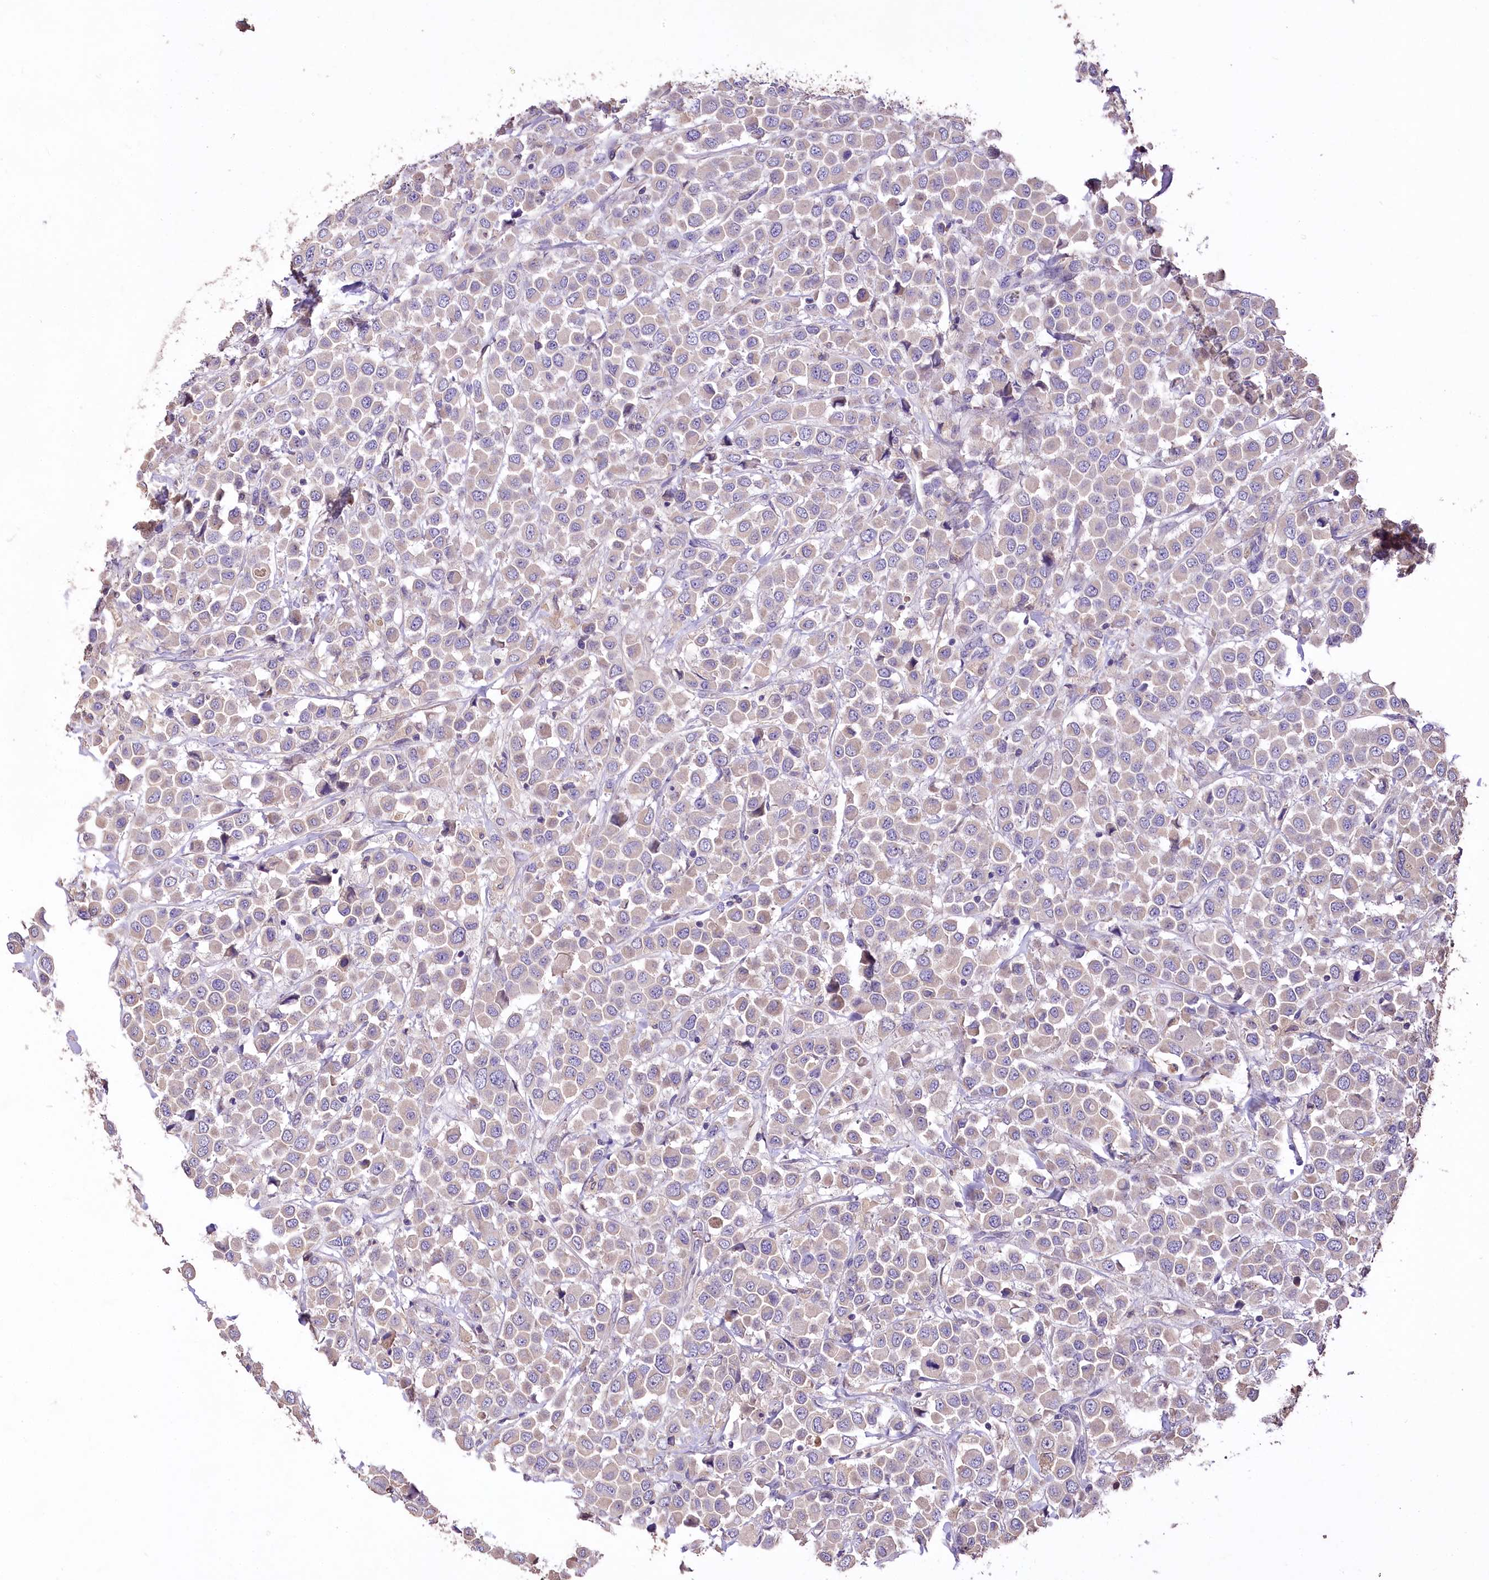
{"staining": {"intensity": "weak", "quantity": "25%-75%", "location": "cytoplasmic/membranous"}, "tissue": "breast cancer", "cell_type": "Tumor cells", "image_type": "cancer", "snomed": [{"axis": "morphology", "description": "Duct carcinoma"}, {"axis": "topography", "description": "Breast"}], "caption": "A brown stain shows weak cytoplasmic/membranous staining of a protein in human invasive ductal carcinoma (breast) tumor cells. (Stains: DAB in brown, nuclei in blue, Microscopy: brightfield microscopy at high magnification).", "gene": "PCYOX1L", "patient": {"sex": "female", "age": 61}}